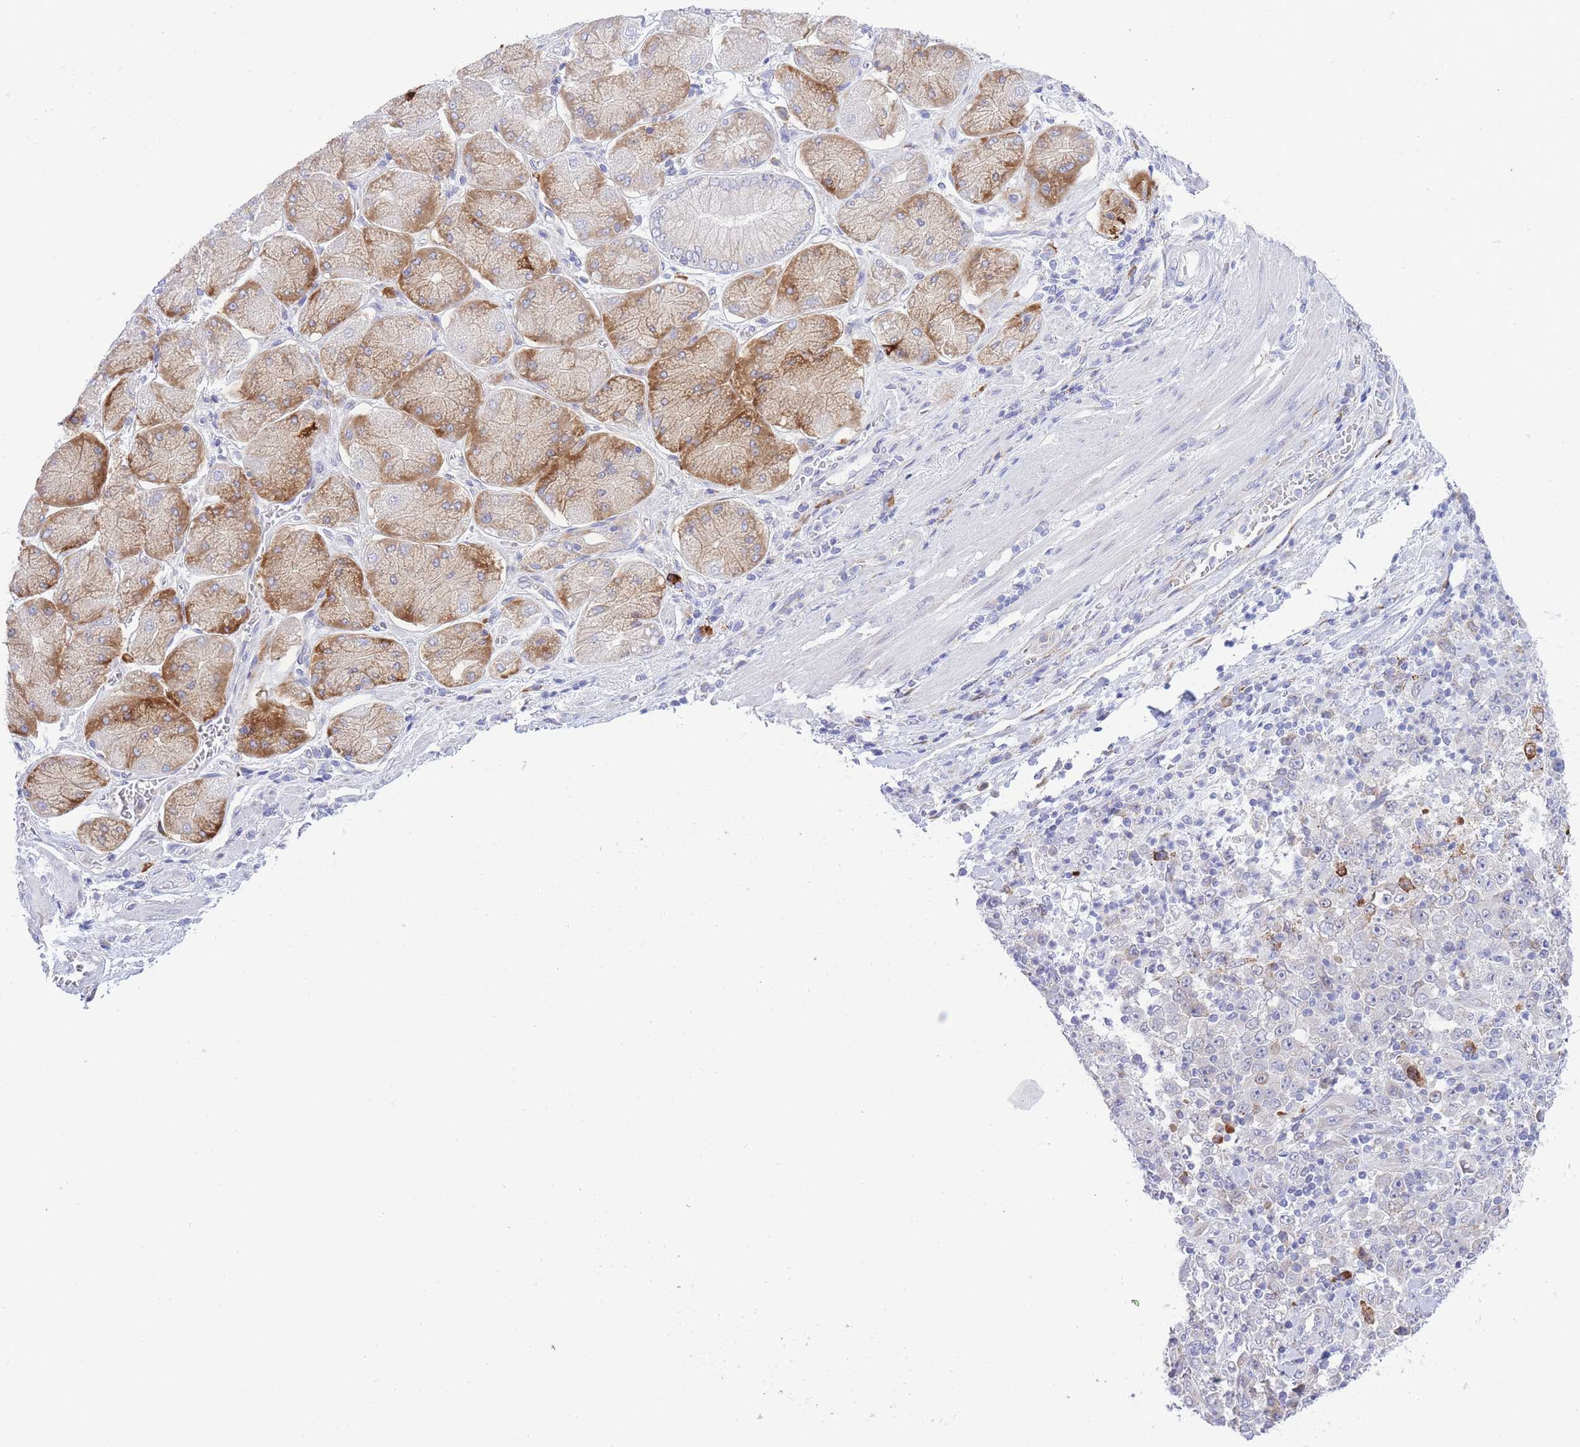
{"staining": {"intensity": "weak", "quantity": "<25%", "location": "cytoplasmic/membranous"}, "tissue": "stomach cancer", "cell_type": "Tumor cells", "image_type": "cancer", "snomed": [{"axis": "morphology", "description": "Normal tissue, NOS"}, {"axis": "morphology", "description": "Adenocarcinoma, NOS"}, {"axis": "topography", "description": "Stomach, upper"}, {"axis": "topography", "description": "Stomach"}], "caption": "Immunohistochemistry (IHC) image of human stomach cancer stained for a protein (brown), which demonstrates no expression in tumor cells.", "gene": "ZNF510", "patient": {"sex": "male", "age": 59}}